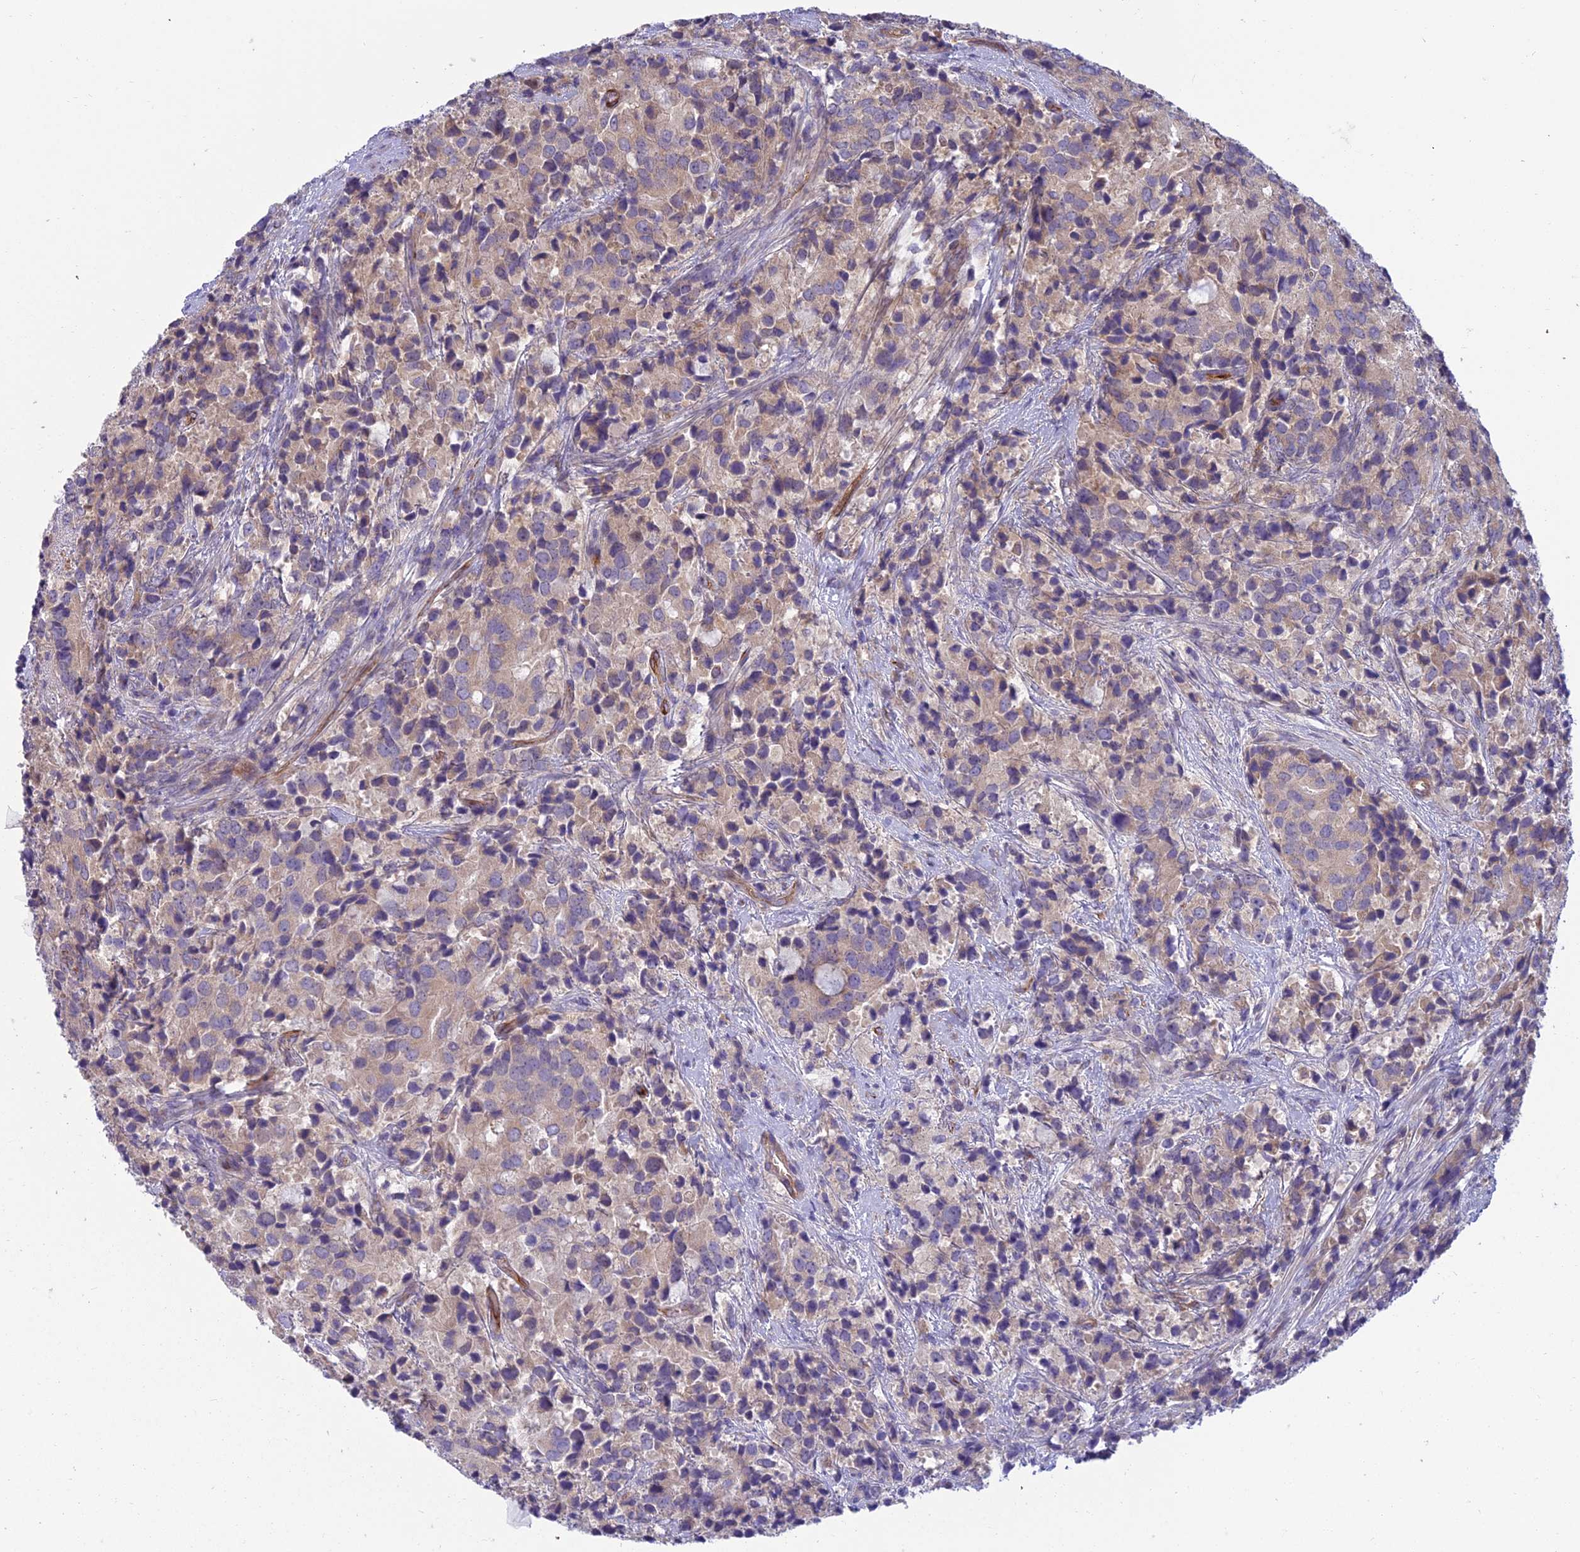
{"staining": {"intensity": "weak", "quantity": "<25%", "location": "cytoplasmic/membranous"}, "tissue": "prostate cancer", "cell_type": "Tumor cells", "image_type": "cancer", "snomed": [{"axis": "morphology", "description": "Adenocarcinoma, High grade"}, {"axis": "topography", "description": "Prostate"}], "caption": "Tumor cells show no significant protein positivity in prostate cancer (adenocarcinoma (high-grade)).", "gene": "DUS2", "patient": {"sex": "male", "age": 62}}